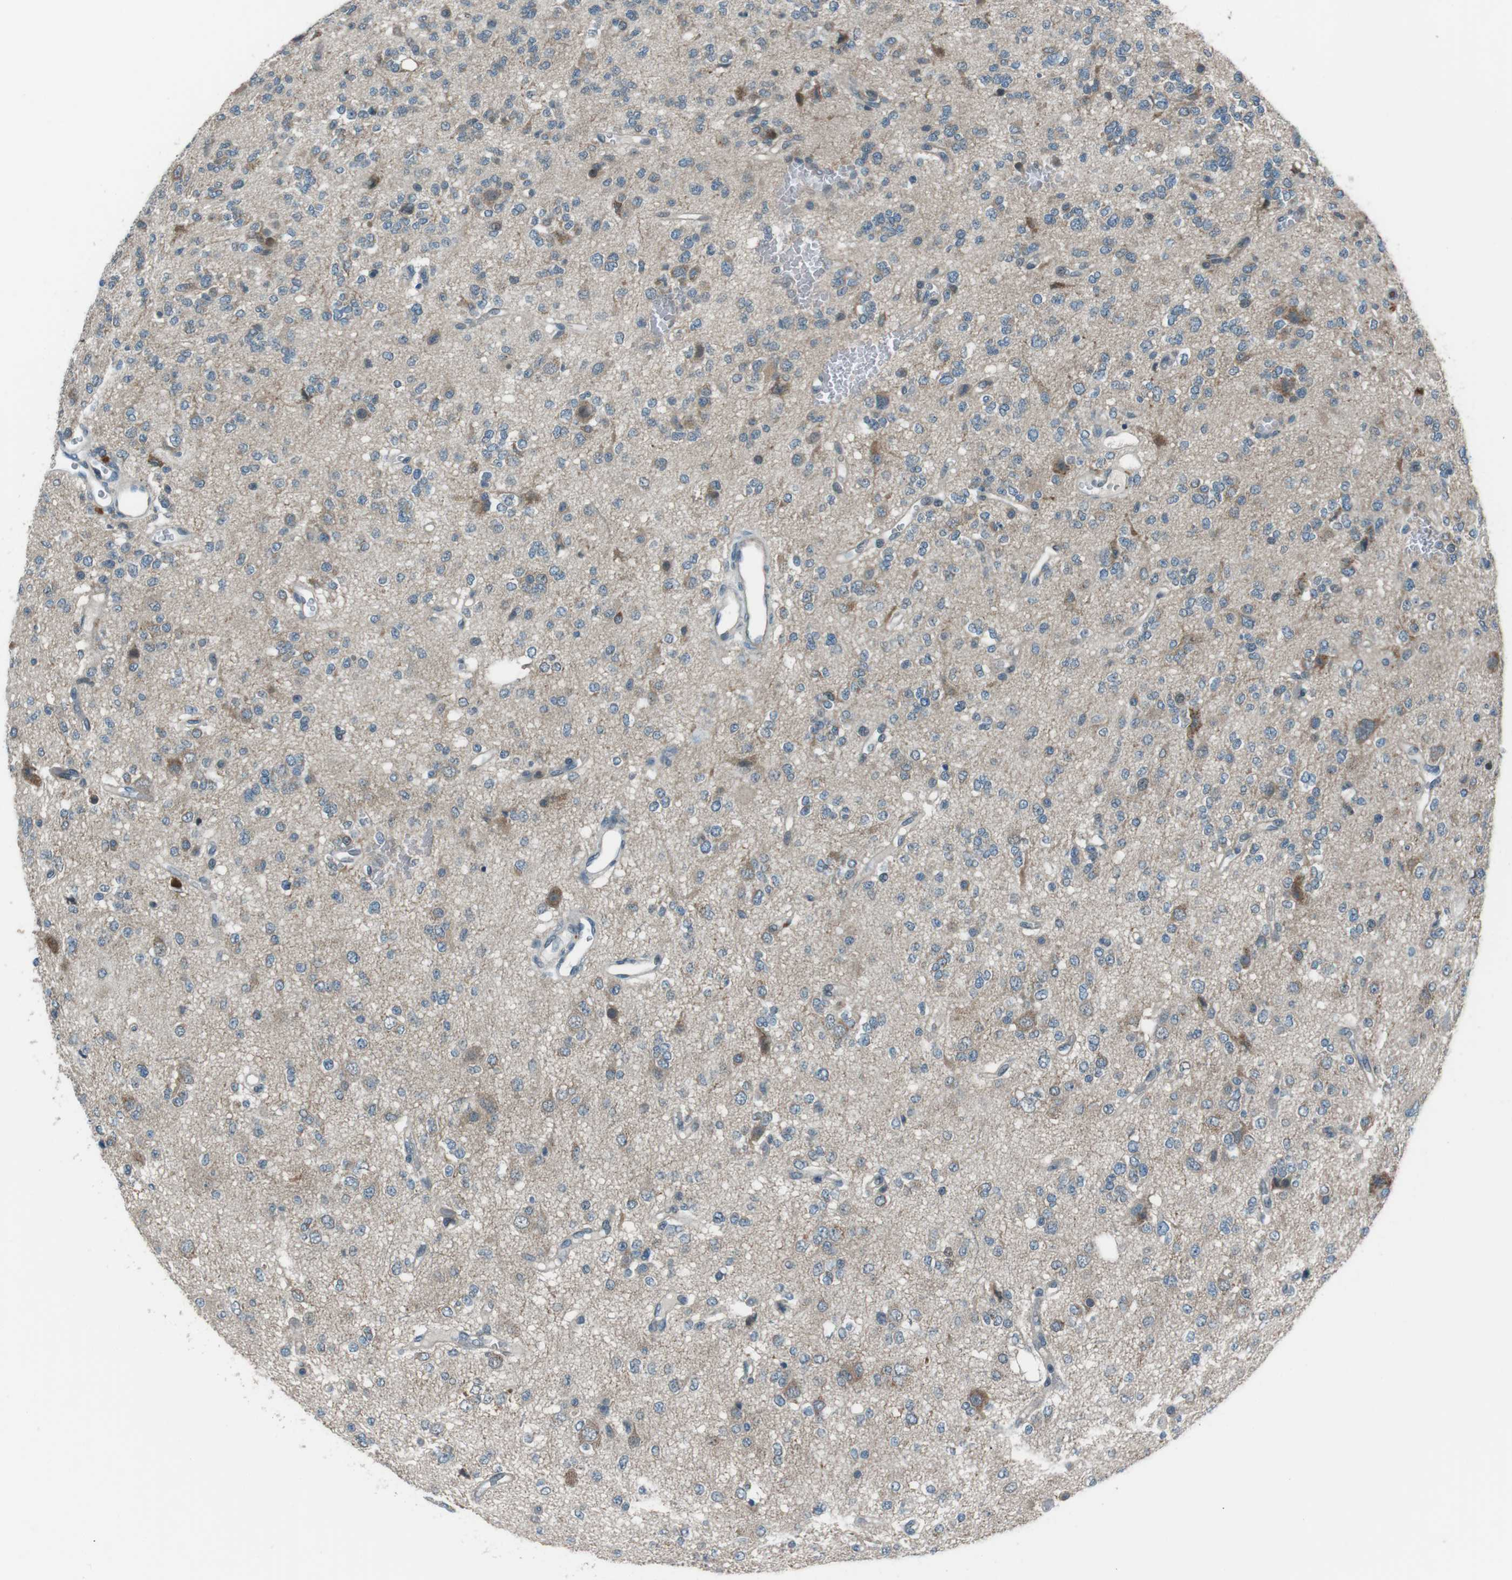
{"staining": {"intensity": "weak", "quantity": "<25%", "location": "cytoplasmic/membranous"}, "tissue": "glioma", "cell_type": "Tumor cells", "image_type": "cancer", "snomed": [{"axis": "morphology", "description": "Glioma, malignant, Low grade"}, {"axis": "topography", "description": "Brain"}], "caption": "The immunohistochemistry (IHC) photomicrograph has no significant expression in tumor cells of glioma tissue.", "gene": "LRIG2", "patient": {"sex": "male", "age": 38}}